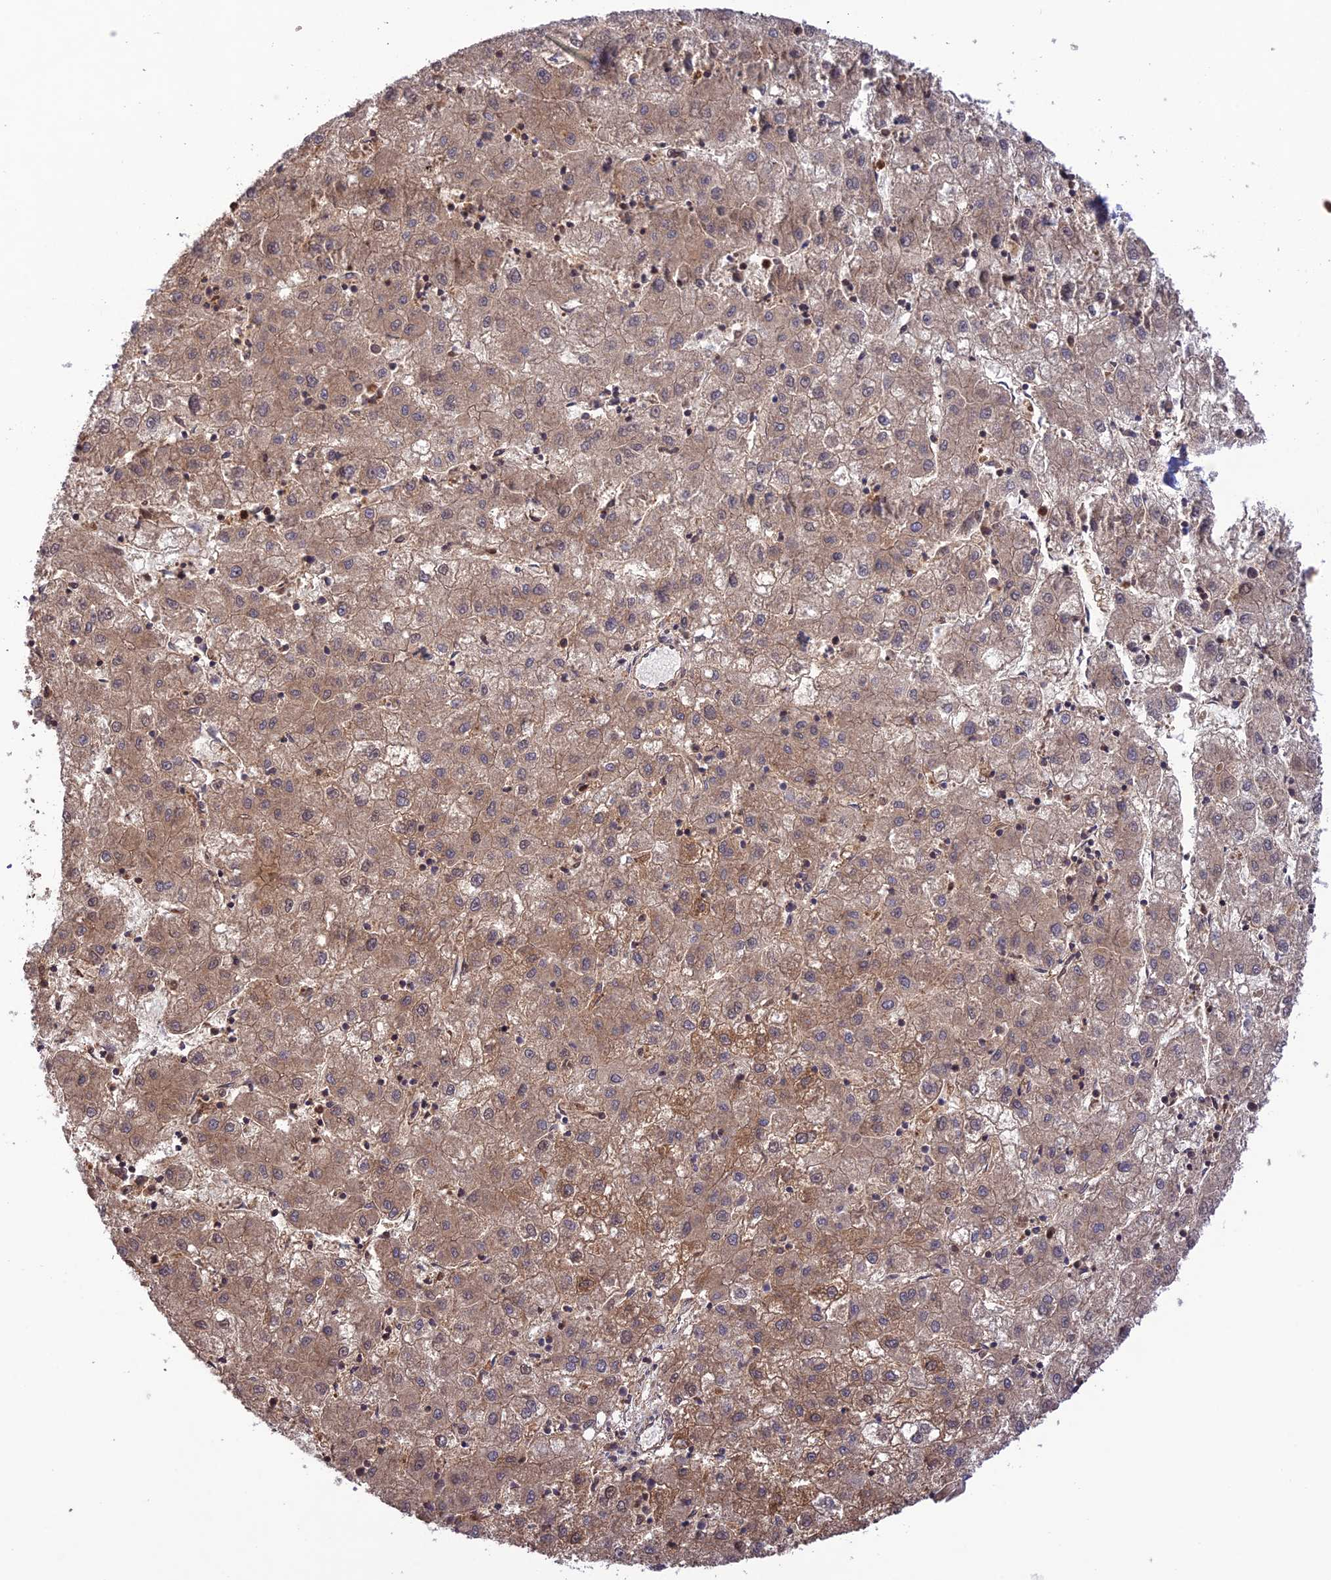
{"staining": {"intensity": "moderate", "quantity": ">75%", "location": "cytoplasmic/membranous"}, "tissue": "liver cancer", "cell_type": "Tumor cells", "image_type": "cancer", "snomed": [{"axis": "morphology", "description": "Carcinoma, Hepatocellular, NOS"}, {"axis": "topography", "description": "Liver"}], "caption": "A high-resolution histopathology image shows immunohistochemistry (IHC) staining of liver cancer, which shows moderate cytoplasmic/membranous expression in approximately >75% of tumor cells. (DAB IHC, brown staining for protein, blue staining for nuclei).", "gene": "FCHSD1", "patient": {"sex": "male", "age": 72}}